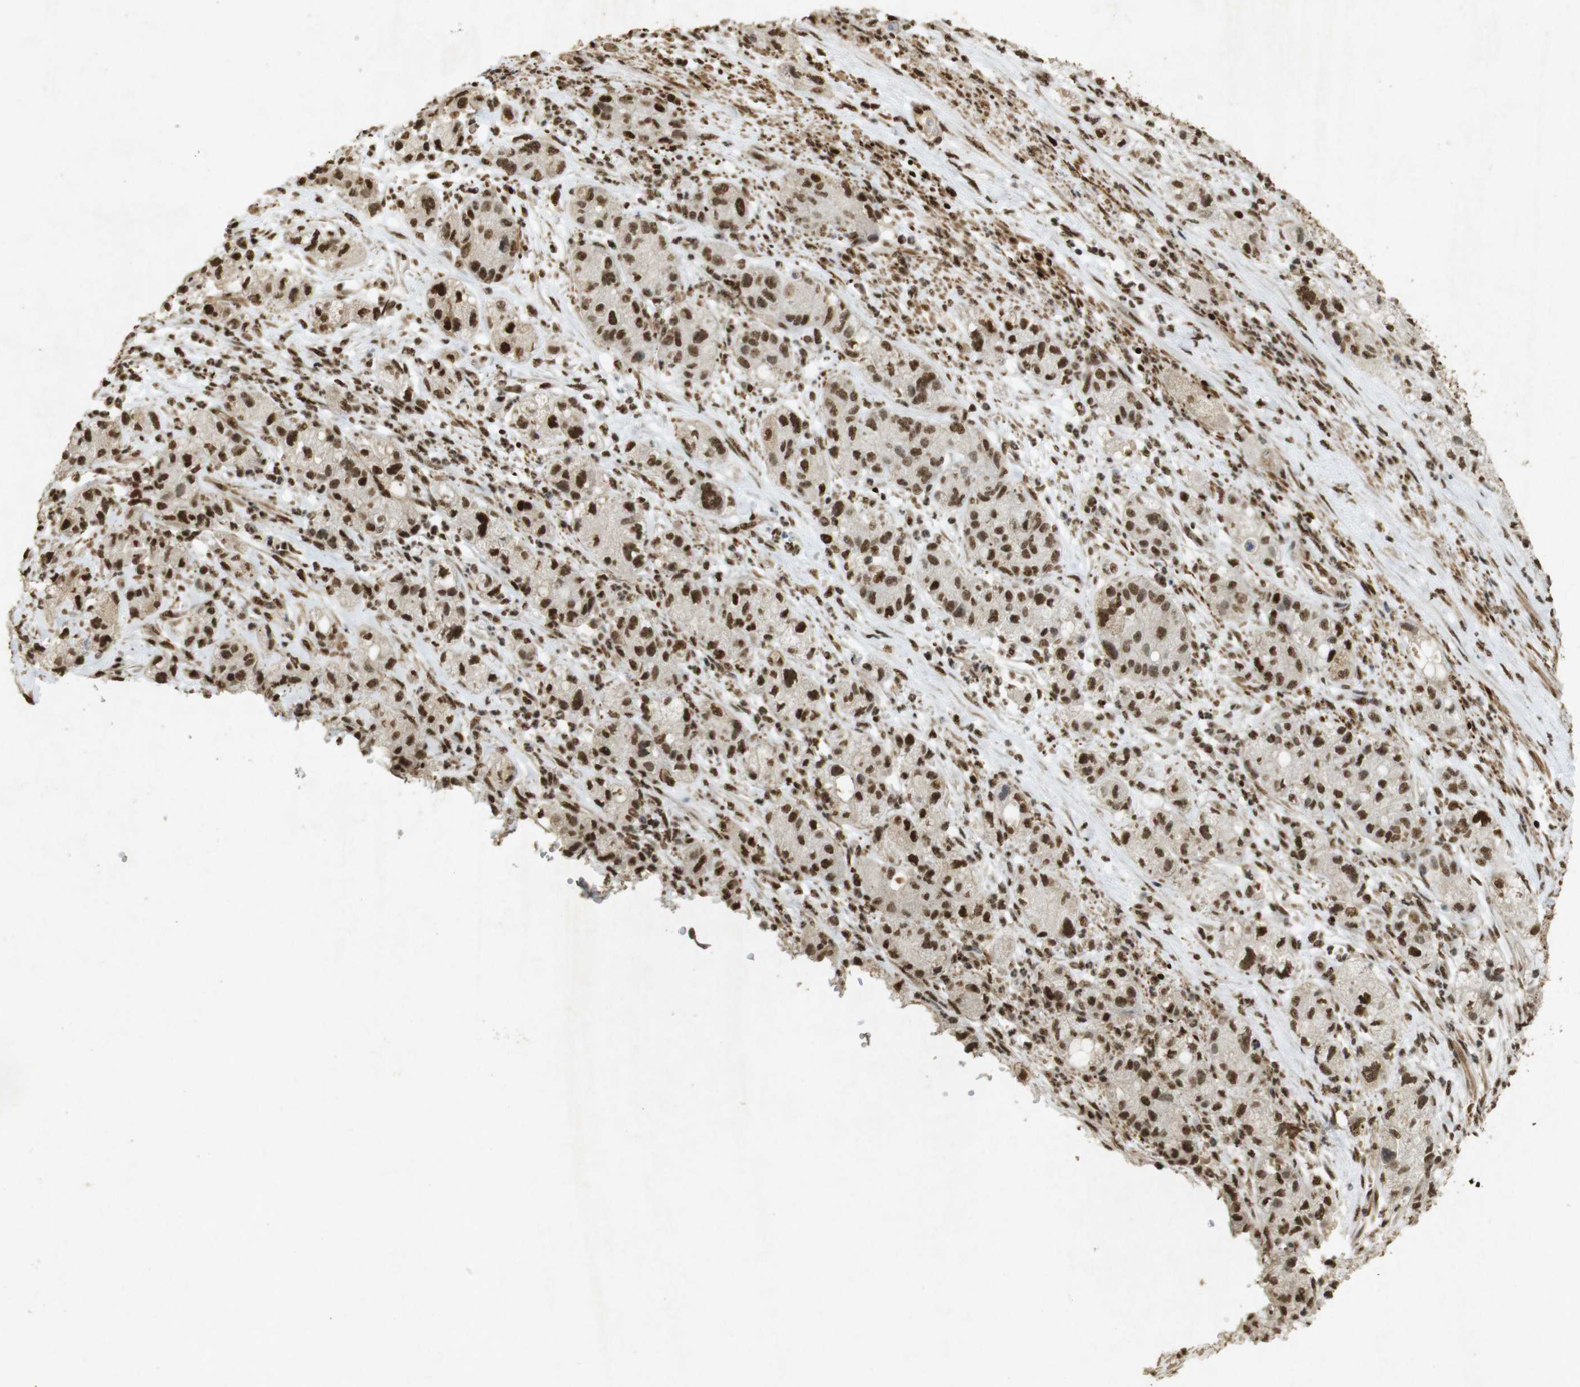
{"staining": {"intensity": "strong", "quantity": ">75%", "location": "nuclear"}, "tissue": "pancreatic cancer", "cell_type": "Tumor cells", "image_type": "cancer", "snomed": [{"axis": "morphology", "description": "Adenocarcinoma, NOS"}, {"axis": "topography", "description": "Pancreas"}], "caption": "Protein expression analysis of human pancreatic adenocarcinoma reveals strong nuclear staining in about >75% of tumor cells.", "gene": "GATA4", "patient": {"sex": "female", "age": 78}}